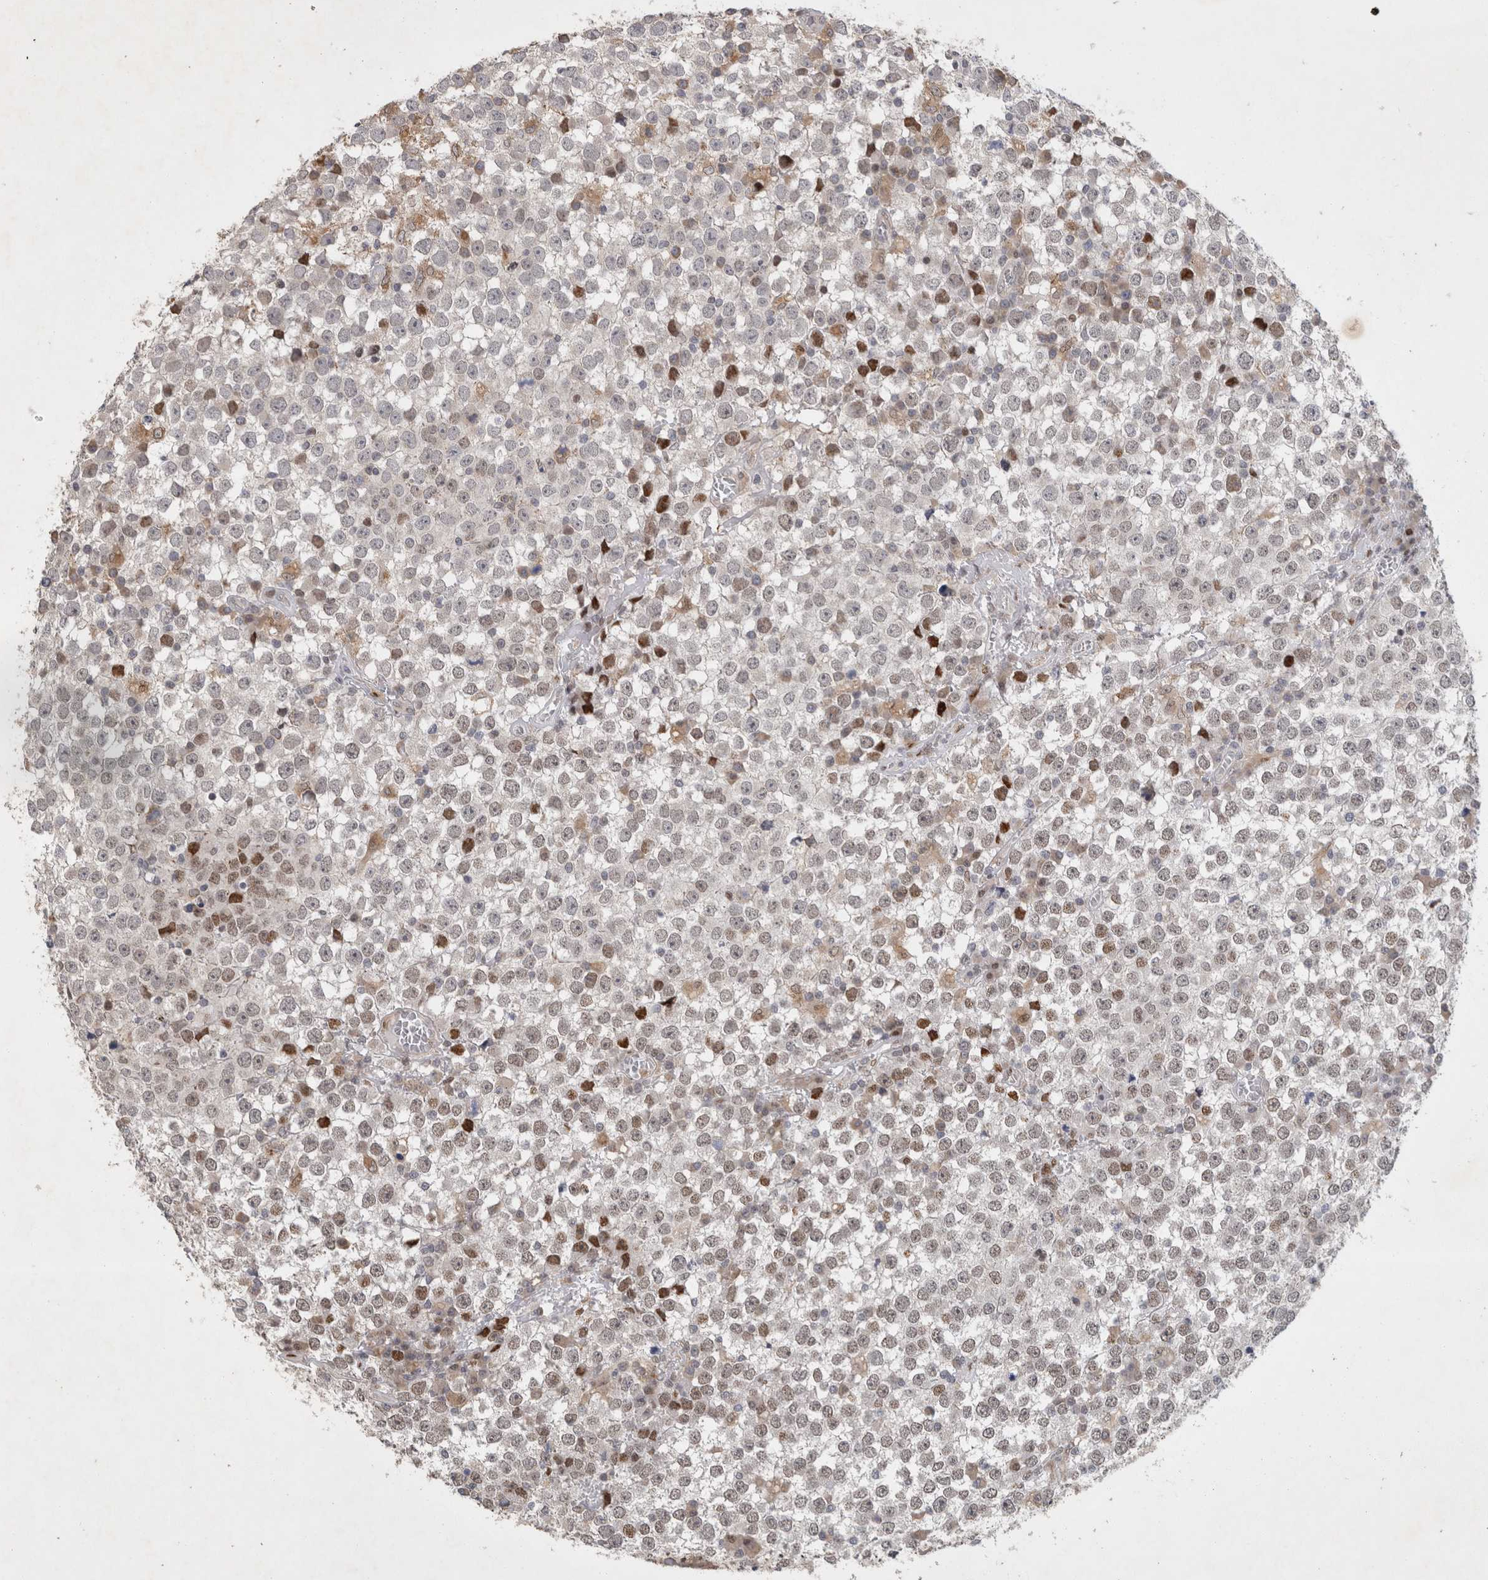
{"staining": {"intensity": "moderate", "quantity": "<25%", "location": "nuclear"}, "tissue": "testis cancer", "cell_type": "Tumor cells", "image_type": "cancer", "snomed": [{"axis": "morphology", "description": "Seminoma, NOS"}, {"axis": "topography", "description": "Testis"}], "caption": "IHC image of neoplastic tissue: seminoma (testis) stained using immunohistochemistry (IHC) exhibits low levels of moderate protein expression localized specifically in the nuclear of tumor cells, appearing as a nuclear brown color.", "gene": "C8orf58", "patient": {"sex": "male", "age": 65}}